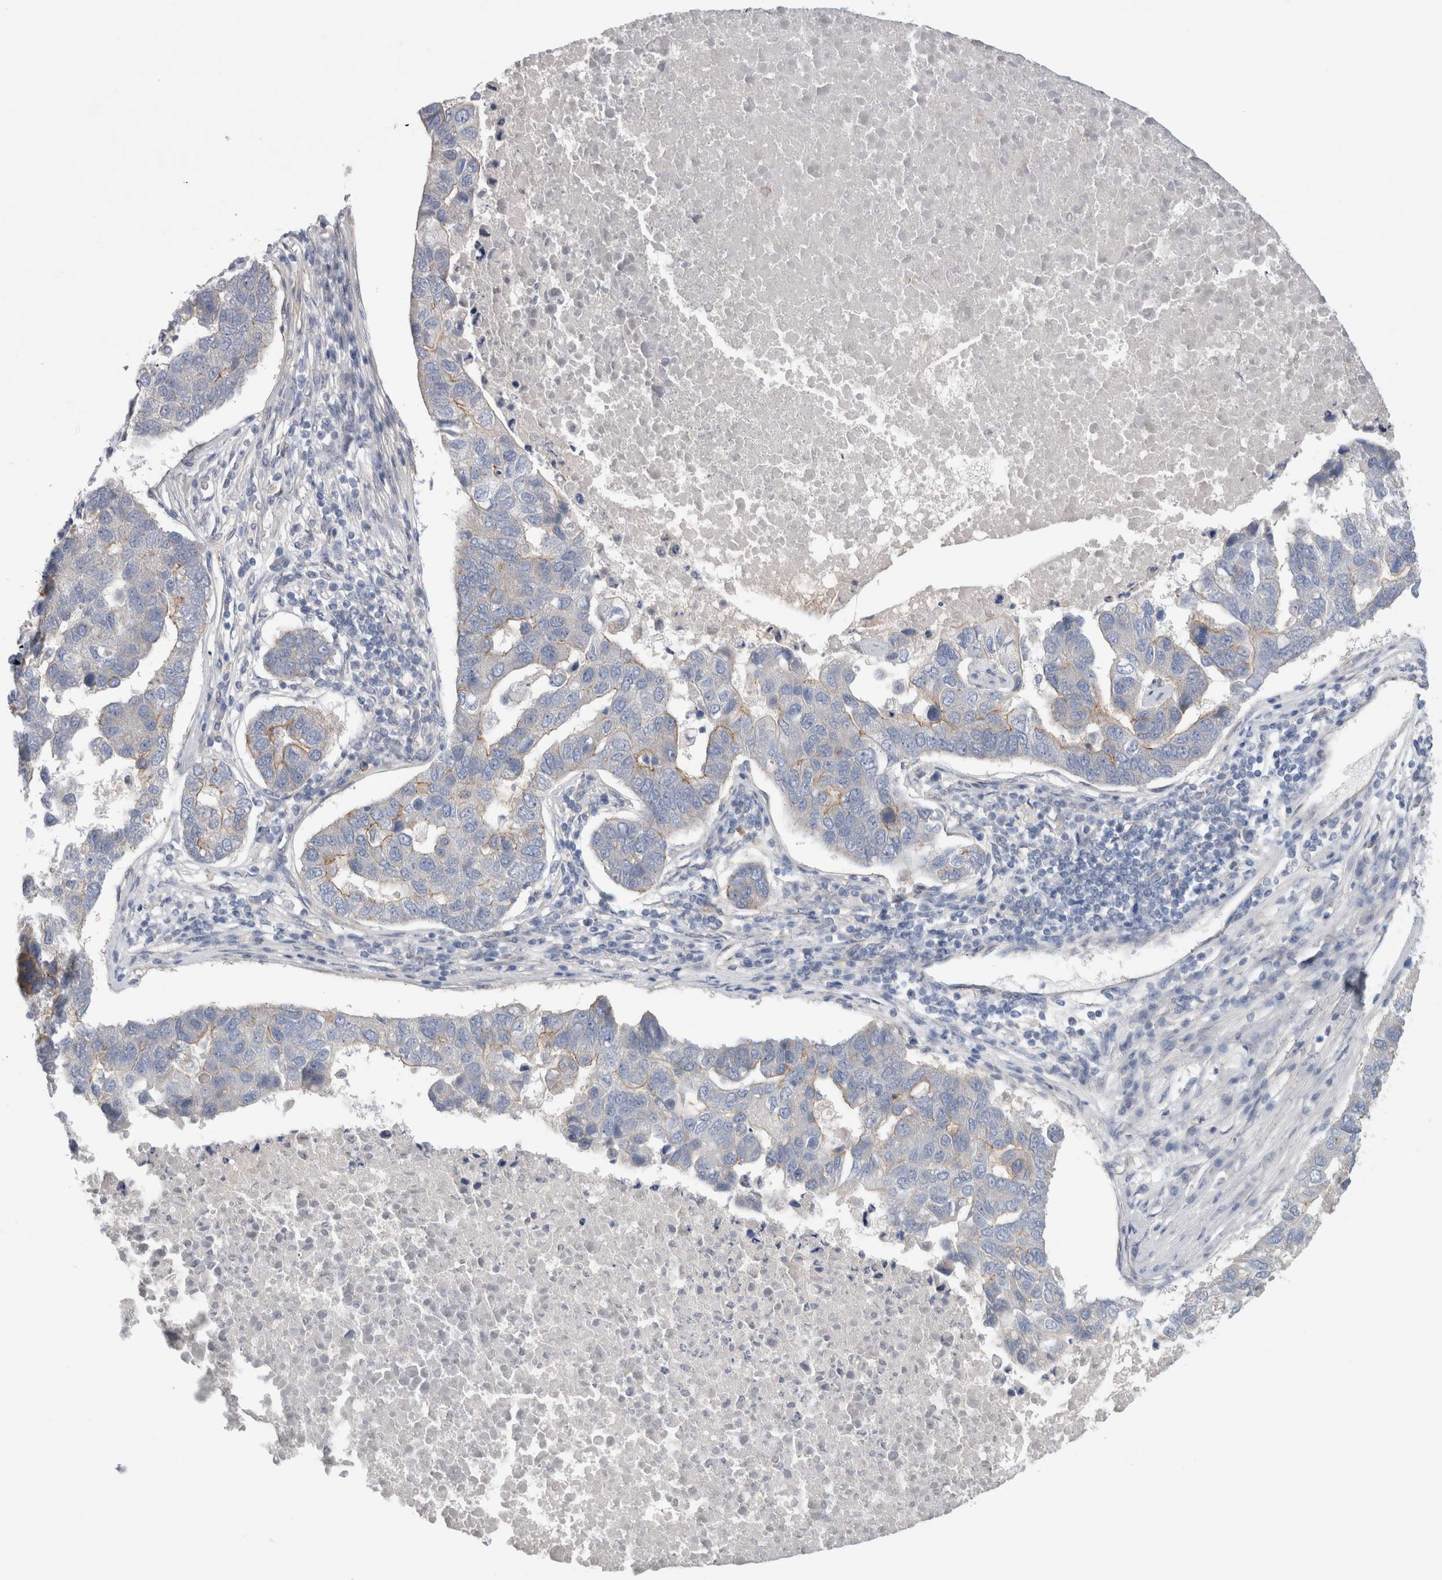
{"staining": {"intensity": "moderate", "quantity": "<25%", "location": "cytoplasmic/membranous"}, "tissue": "pancreatic cancer", "cell_type": "Tumor cells", "image_type": "cancer", "snomed": [{"axis": "morphology", "description": "Adenocarcinoma, NOS"}, {"axis": "topography", "description": "Pancreas"}], "caption": "Tumor cells reveal moderate cytoplasmic/membranous staining in approximately <25% of cells in adenocarcinoma (pancreatic).", "gene": "TAFA5", "patient": {"sex": "female", "age": 61}}